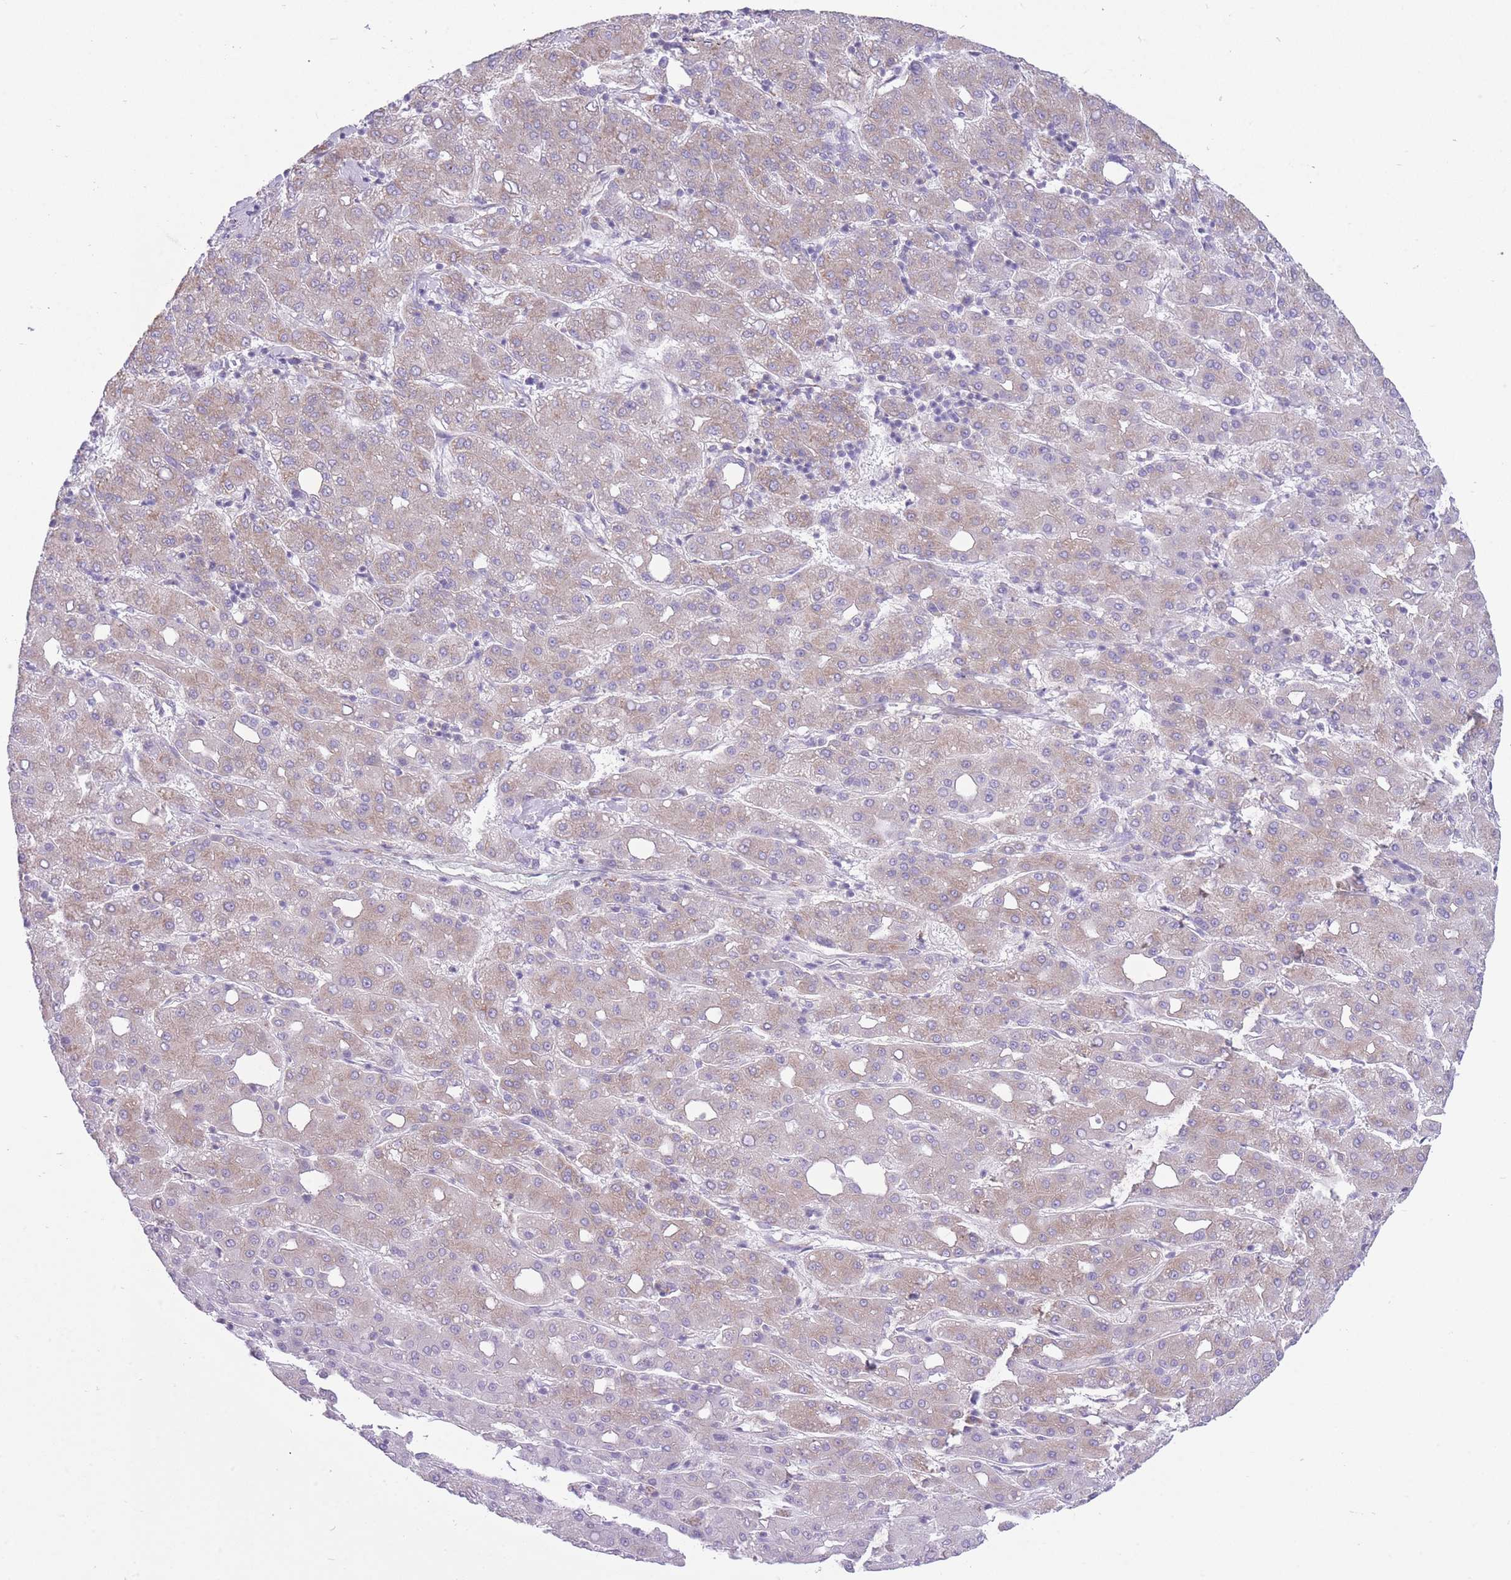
{"staining": {"intensity": "weak", "quantity": "25%-75%", "location": "cytoplasmic/membranous"}, "tissue": "liver cancer", "cell_type": "Tumor cells", "image_type": "cancer", "snomed": [{"axis": "morphology", "description": "Carcinoma, Hepatocellular, NOS"}, {"axis": "topography", "description": "Liver"}], "caption": "Protein staining exhibits weak cytoplasmic/membranous expression in approximately 25%-75% of tumor cells in hepatocellular carcinoma (liver).", "gene": "ZNF501", "patient": {"sex": "male", "age": 65}}